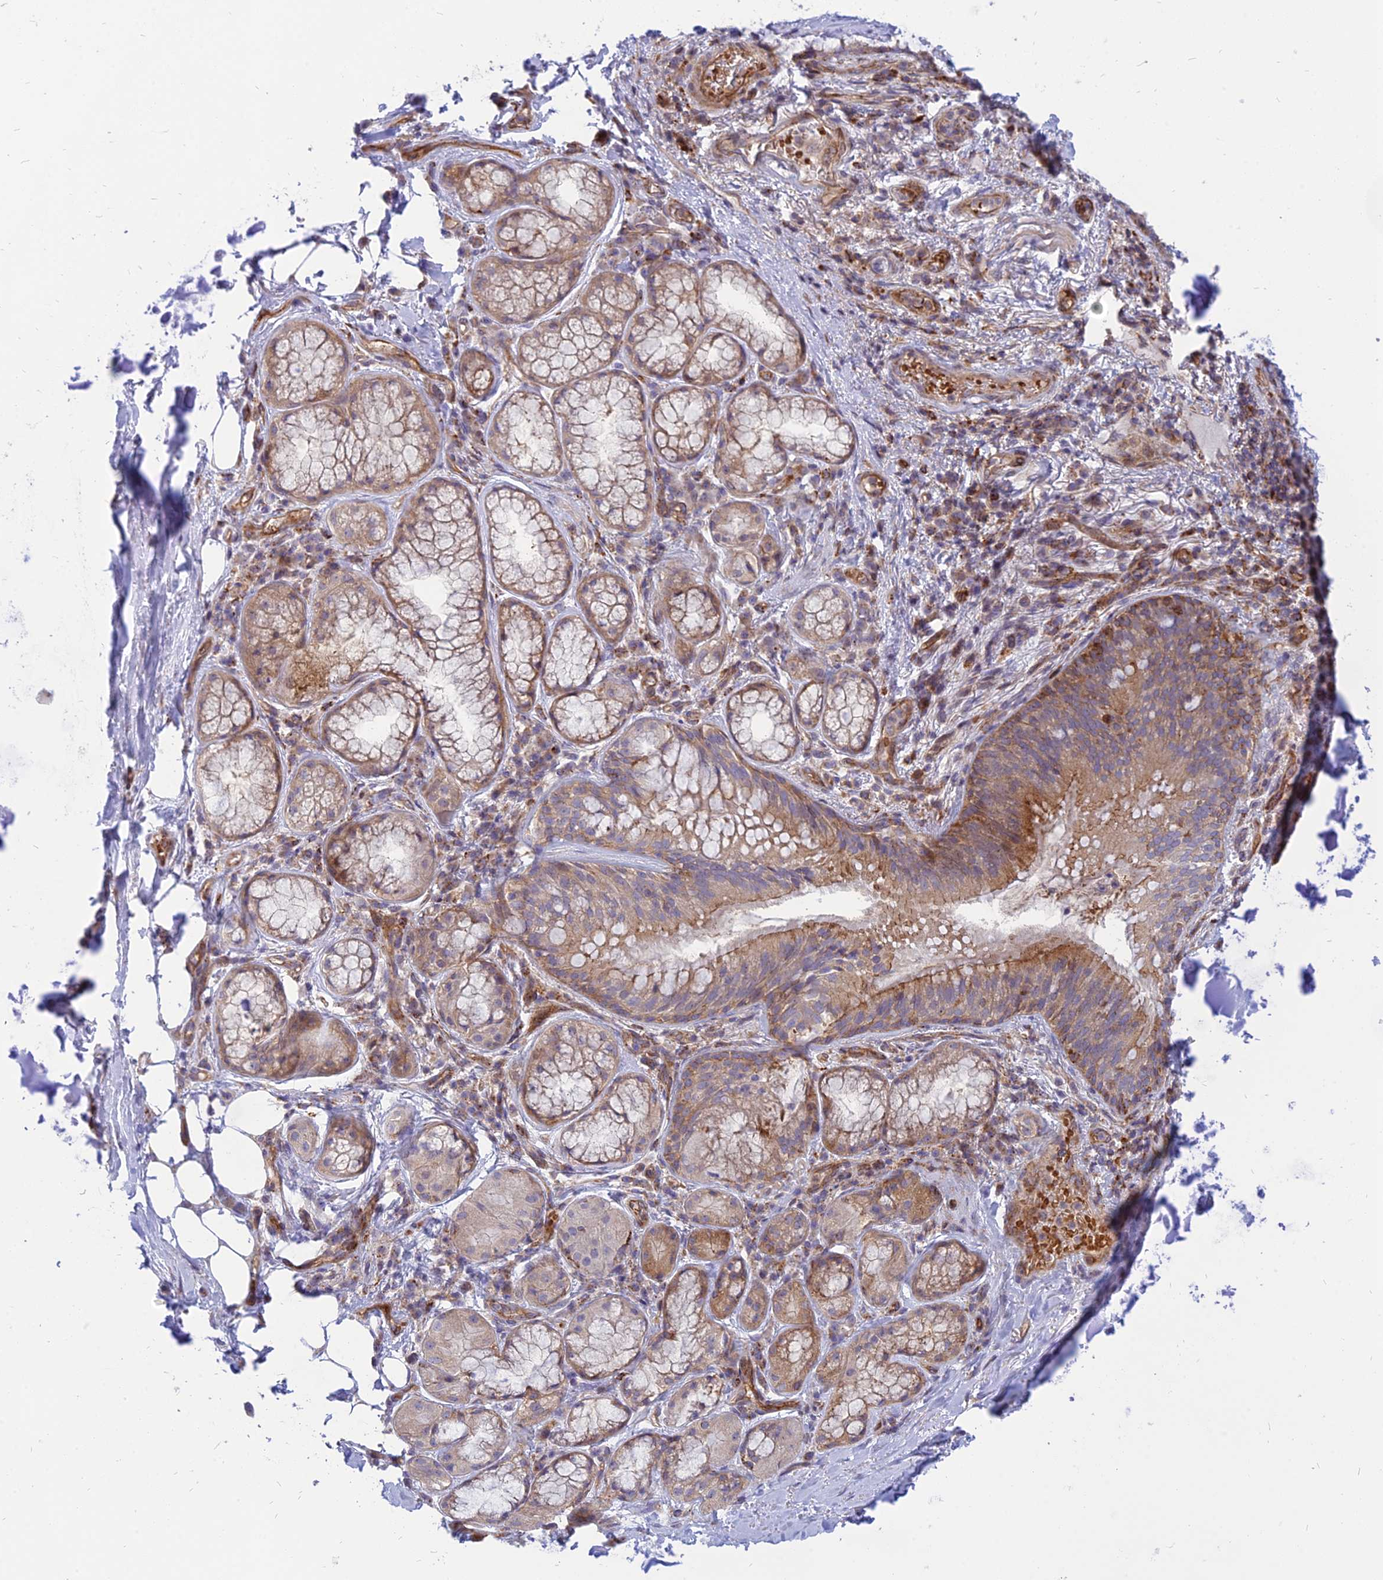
{"staining": {"intensity": "negative", "quantity": "none", "location": "none"}, "tissue": "adipose tissue", "cell_type": "Adipocytes", "image_type": "normal", "snomed": [{"axis": "morphology", "description": "Normal tissue, NOS"}, {"axis": "topography", "description": "Lymph node"}, {"axis": "topography", "description": "Cartilage tissue"}, {"axis": "topography", "description": "Bronchus"}], "caption": "This image is of normal adipose tissue stained with IHC to label a protein in brown with the nuclei are counter-stained blue. There is no staining in adipocytes. Nuclei are stained in blue.", "gene": "PHKA2", "patient": {"sex": "male", "age": 63}}